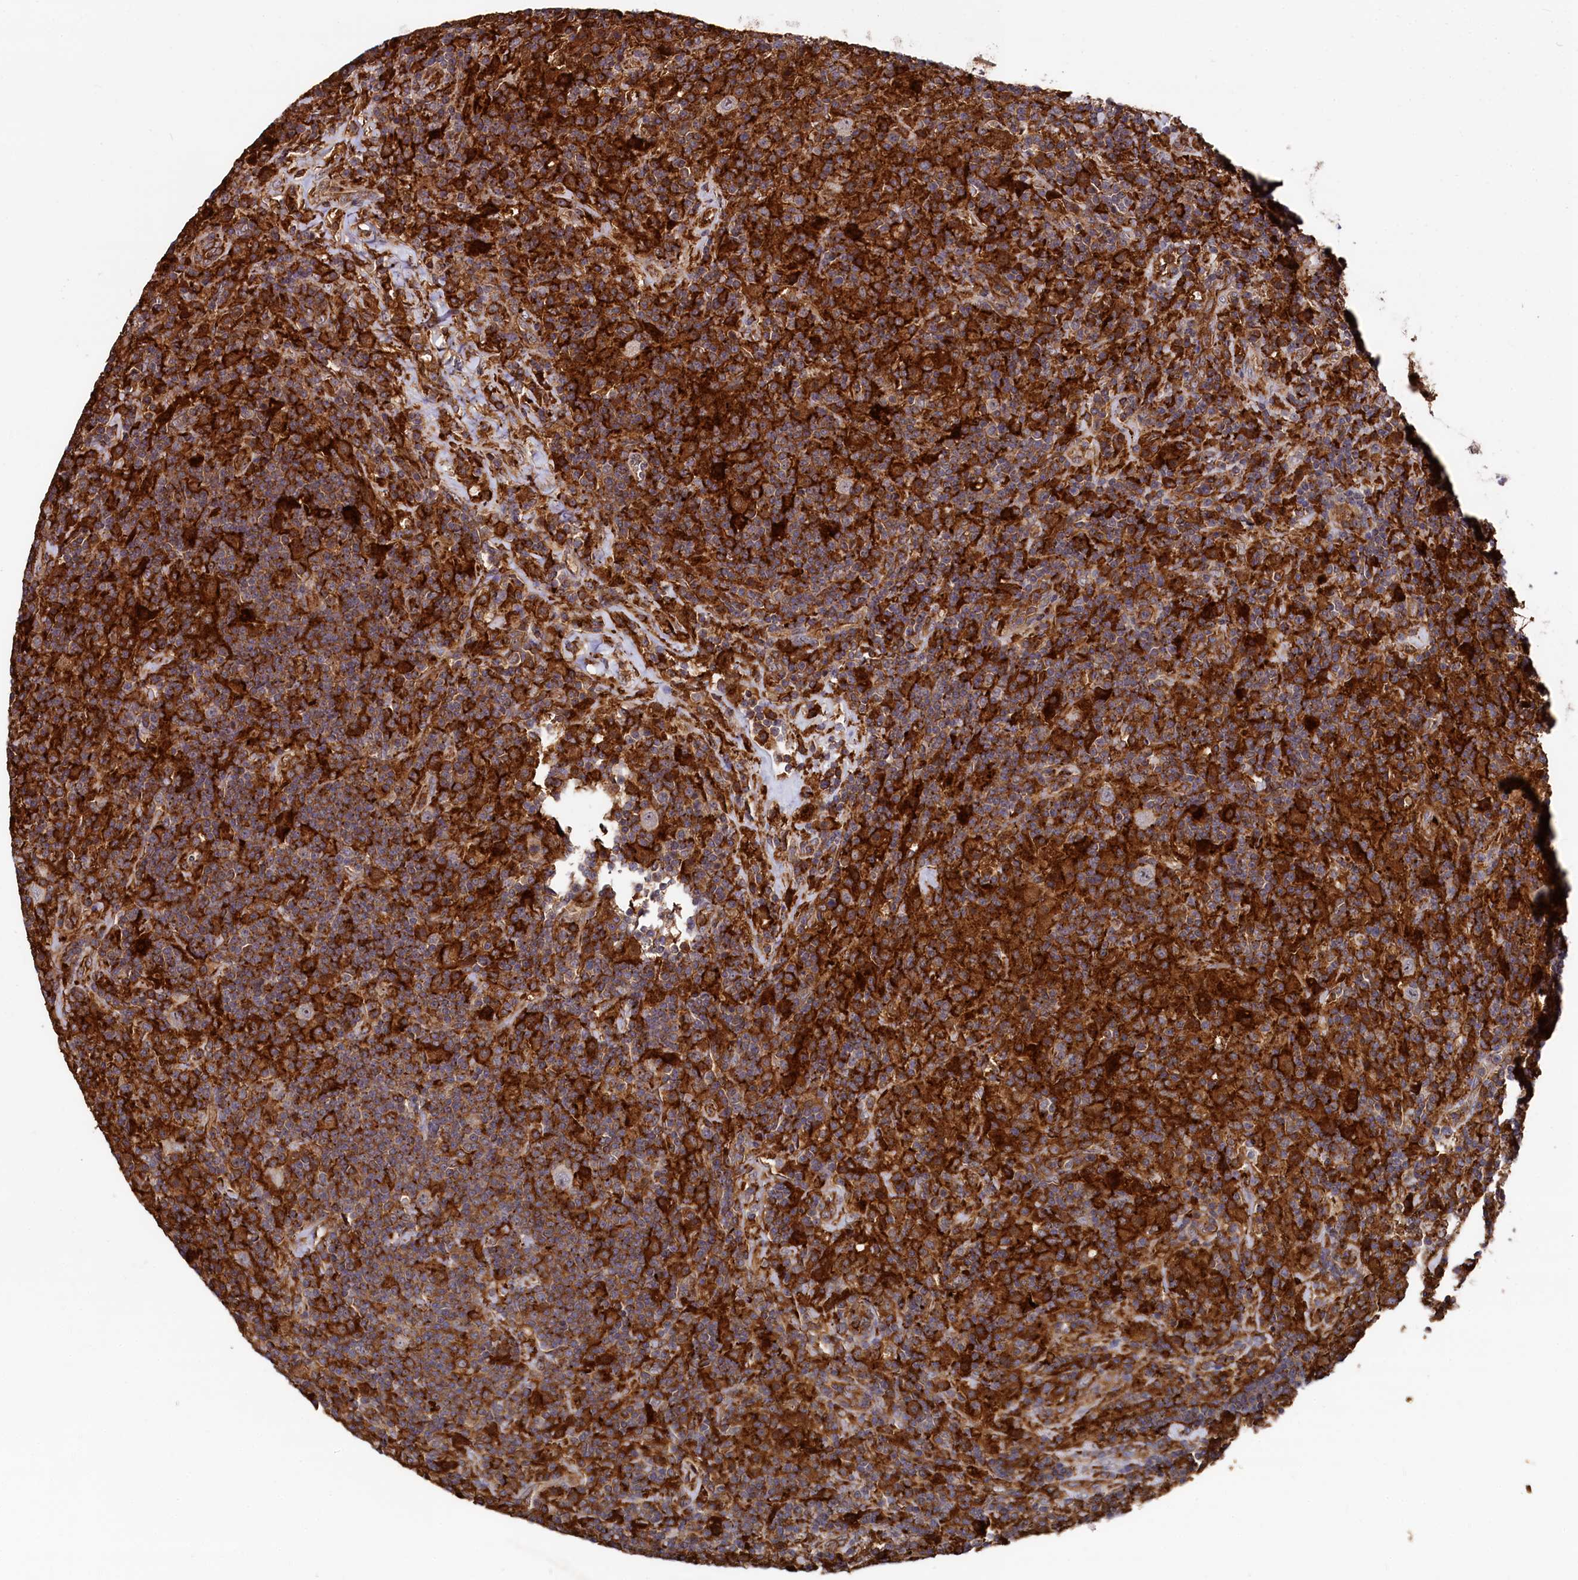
{"staining": {"intensity": "negative", "quantity": "none", "location": "none"}, "tissue": "lymphoma", "cell_type": "Tumor cells", "image_type": "cancer", "snomed": [{"axis": "morphology", "description": "Hodgkin's disease, NOS"}, {"axis": "topography", "description": "Lymph node"}], "caption": "DAB immunohistochemical staining of Hodgkin's disease reveals no significant positivity in tumor cells.", "gene": "PLEKHO2", "patient": {"sex": "male", "age": 70}}